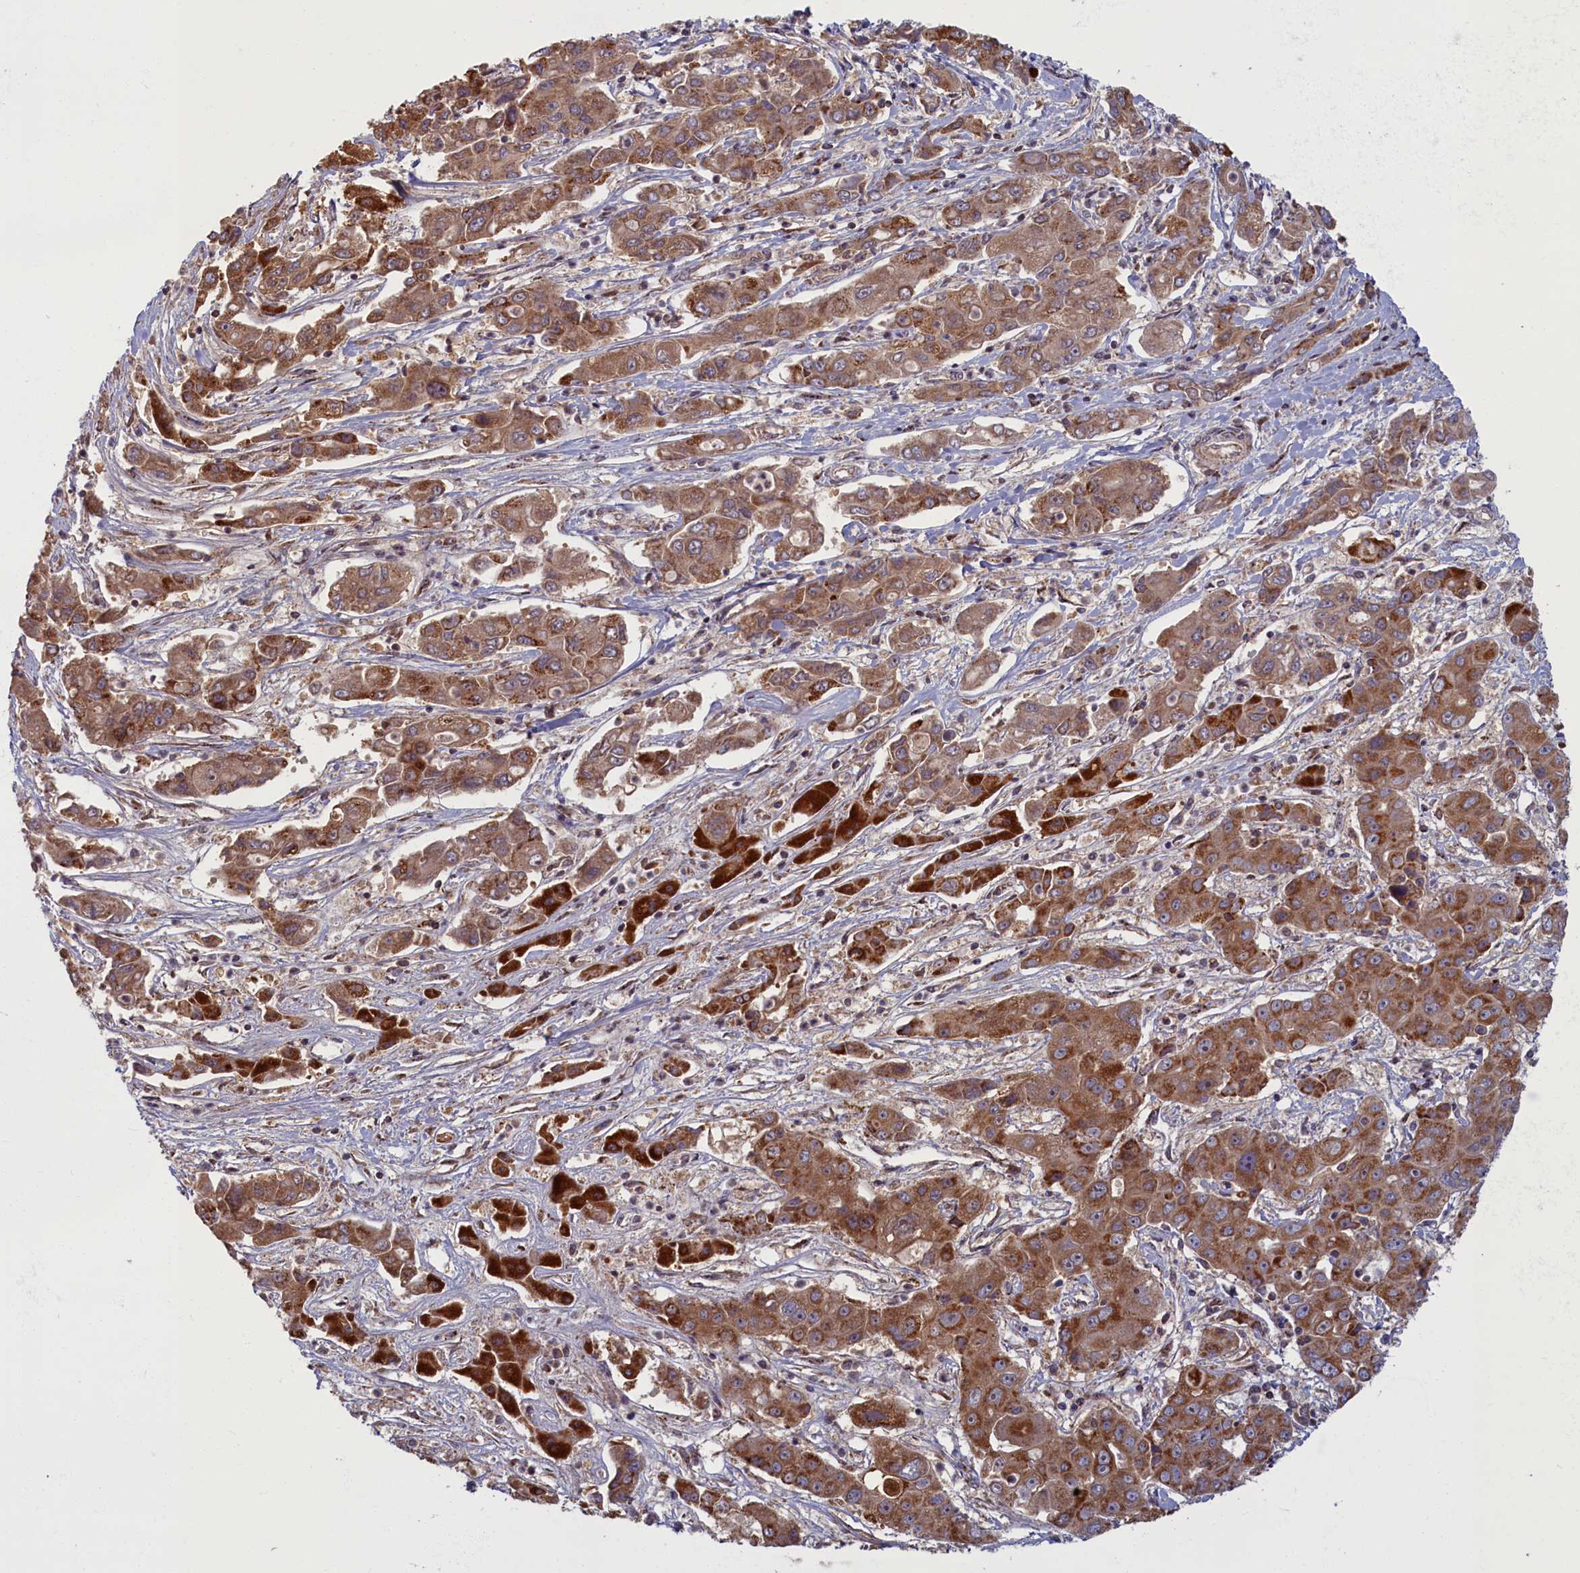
{"staining": {"intensity": "strong", "quantity": "25%-75%", "location": "cytoplasmic/membranous"}, "tissue": "liver cancer", "cell_type": "Tumor cells", "image_type": "cancer", "snomed": [{"axis": "morphology", "description": "Cholangiocarcinoma"}, {"axis": "topography", "description": "Liver"}], "caption": "Immunohistochemical staining of liver cancer (cholangiocarcinoma) demonstrates high levels of strong cytoplasmic/membranous protein positivity in approximately 25%-75% of tumor cells. Nuclei are stained in blue.", "gene": "PLA2G10", "patient": {"sex": "male", "age": 67}}